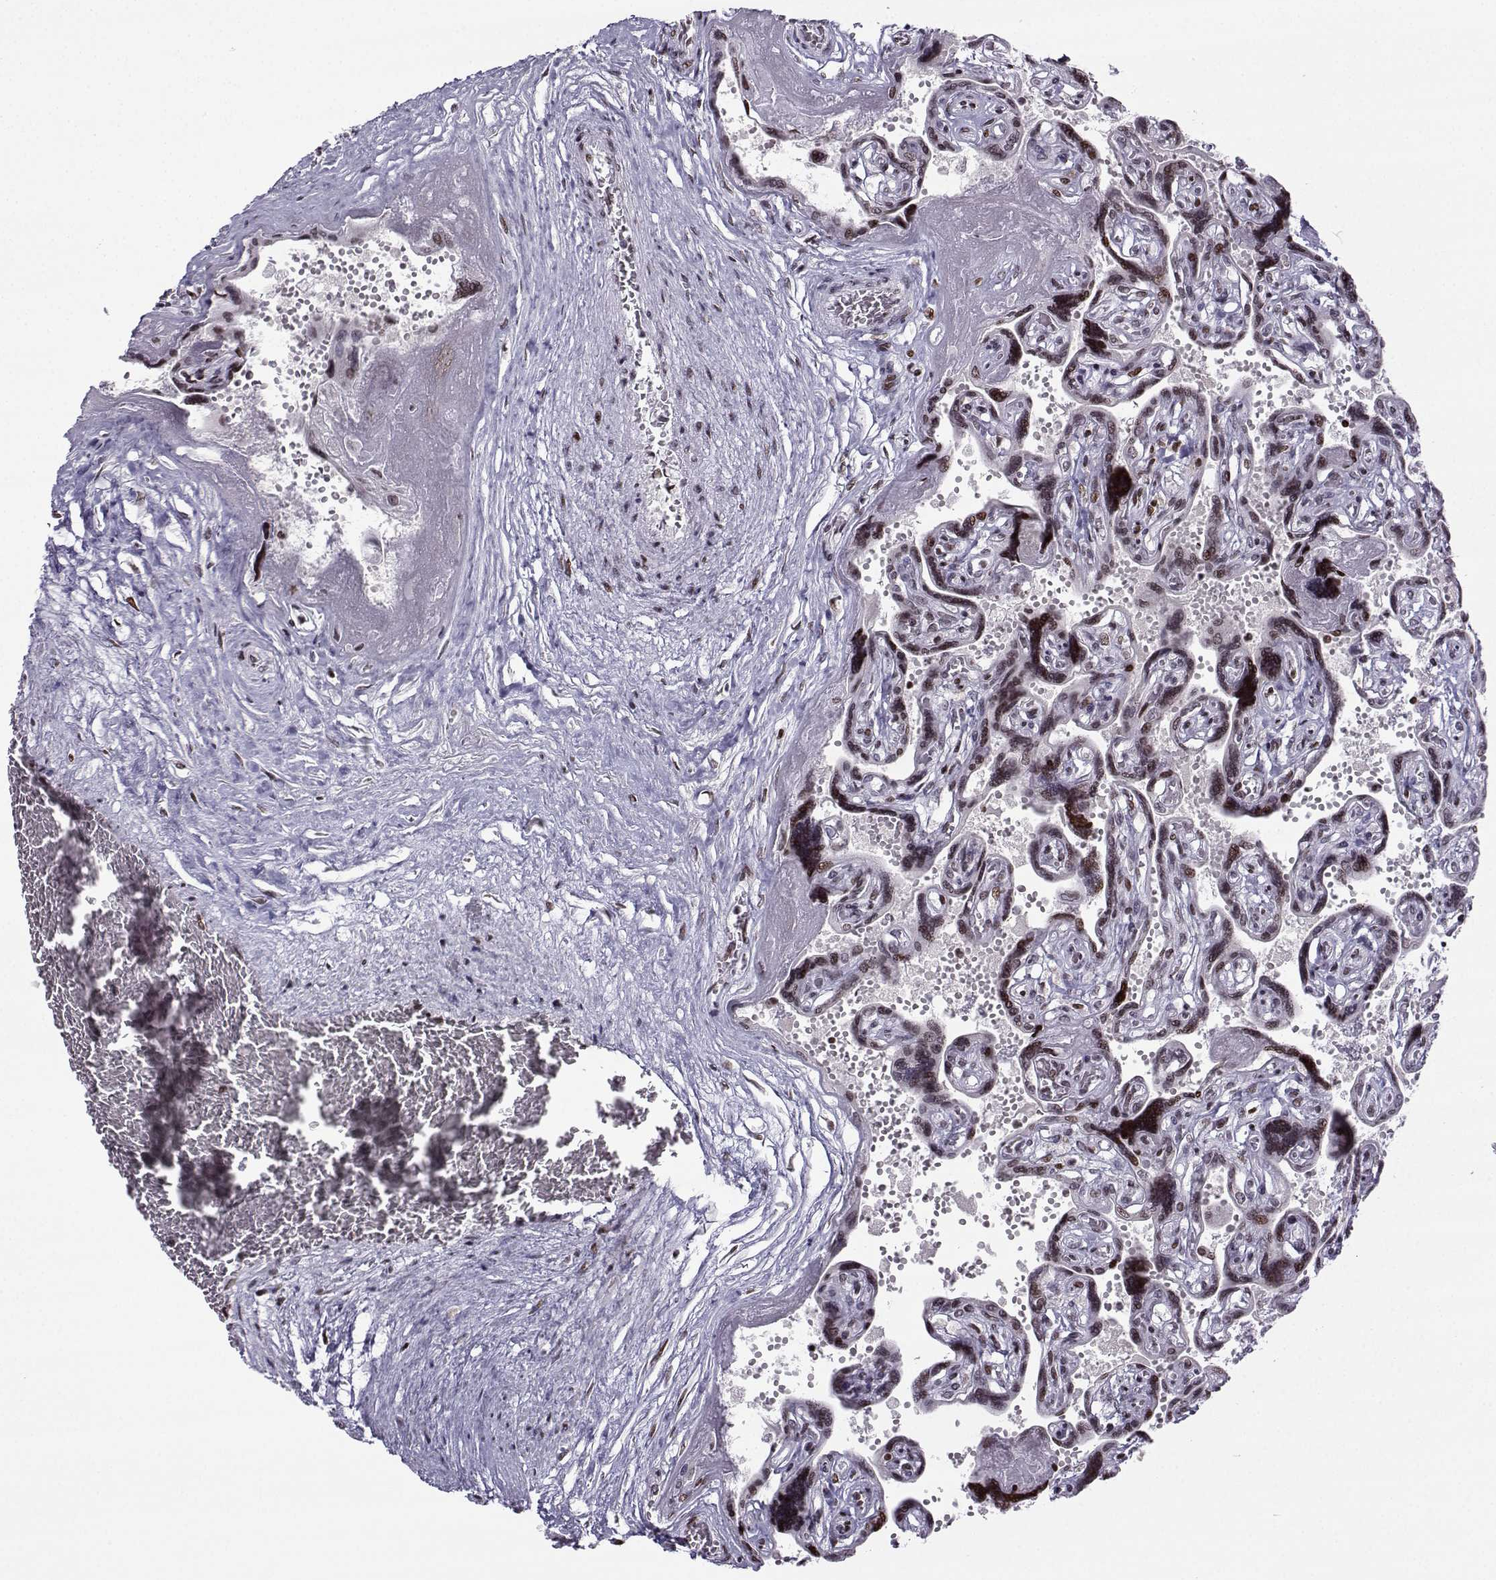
{"staining": {"intensity": "strong", "quantity": "<25%", "location": "nuclear"}, "tissue": "placenta", "cell_type": "Decidual cells", "image_type": "normal", "snomed": [{"axis": "morphology", "description": "Normal tissue, NOS"}, {"axis": "topography", "description": "Placenta"}], "caption": "This photomicrograph reveals normal placenta stained with immunohistochemistry (IHC) to label a protein in brown. The nuclear of decidual cells show strong positivity for the protein. Nuclei are counter-stained blue.", "gene": "ZNF19", "patient": {"sex": "female", "age": 32}}